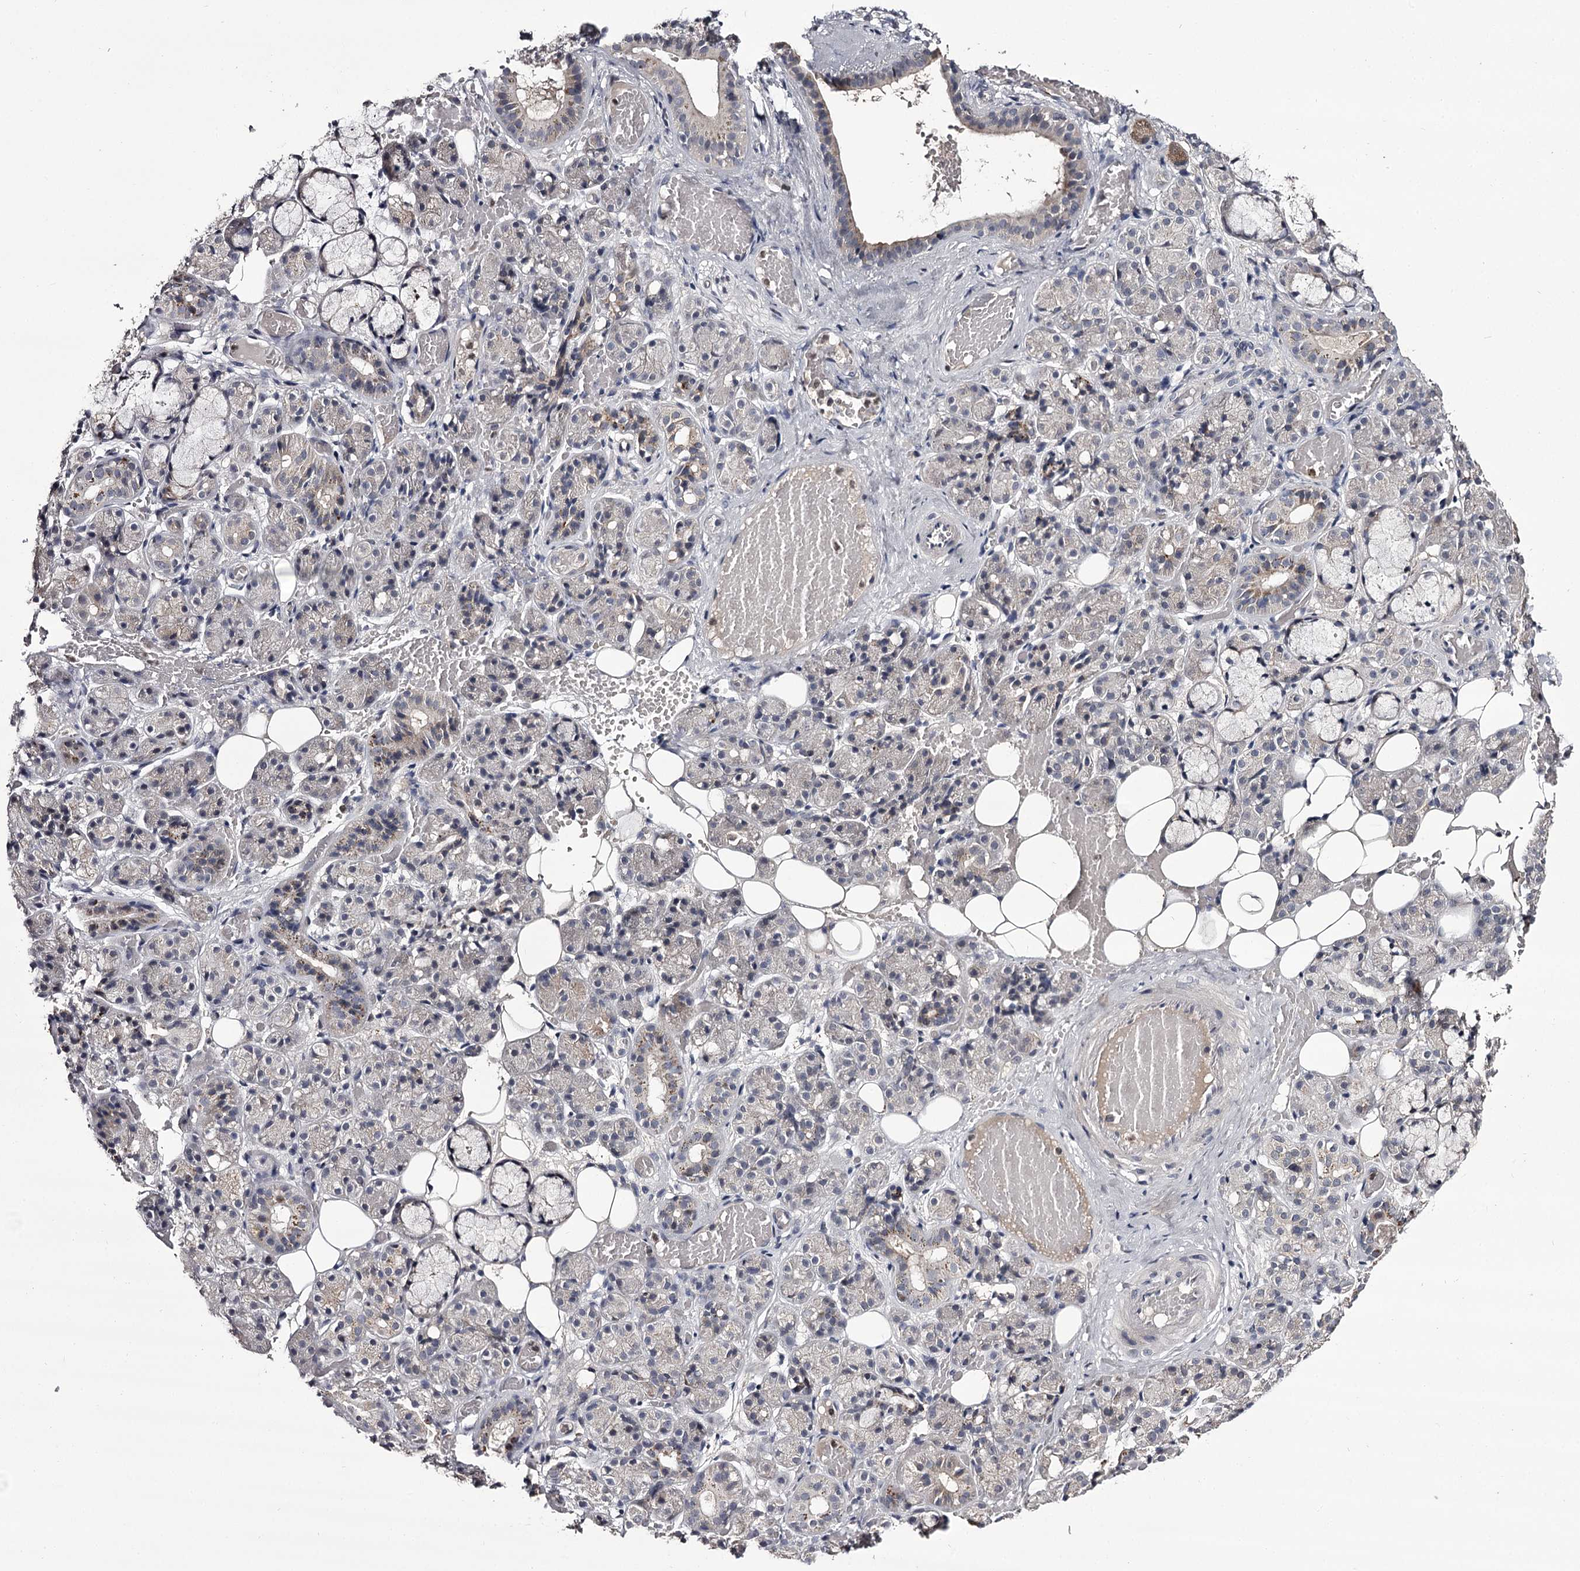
{"staining": {"intensity": "negative", "quantity": "none", "location": "none"}, "tissue": "salivary gland", "cell_type": "Glandular cells", "image_type": "normal", "snomed": [{"axis": "morphology", "description": "Normal tissue, NOS"}, {"axis": "topography", "description": "Salivary gland"}], "caption": "Immunohistochemistry micrograph of normal human salivary gland stained for a protein (brown), which reveals no expression in glandular cells. Brightfield microscopy of immunohistochemistry (IHC) stained with DAB (brown) and hematoxylin (blue), captured at high magnification.", "gene": "SLC32A1", "patient": {"sex": "male", "age": 63}}